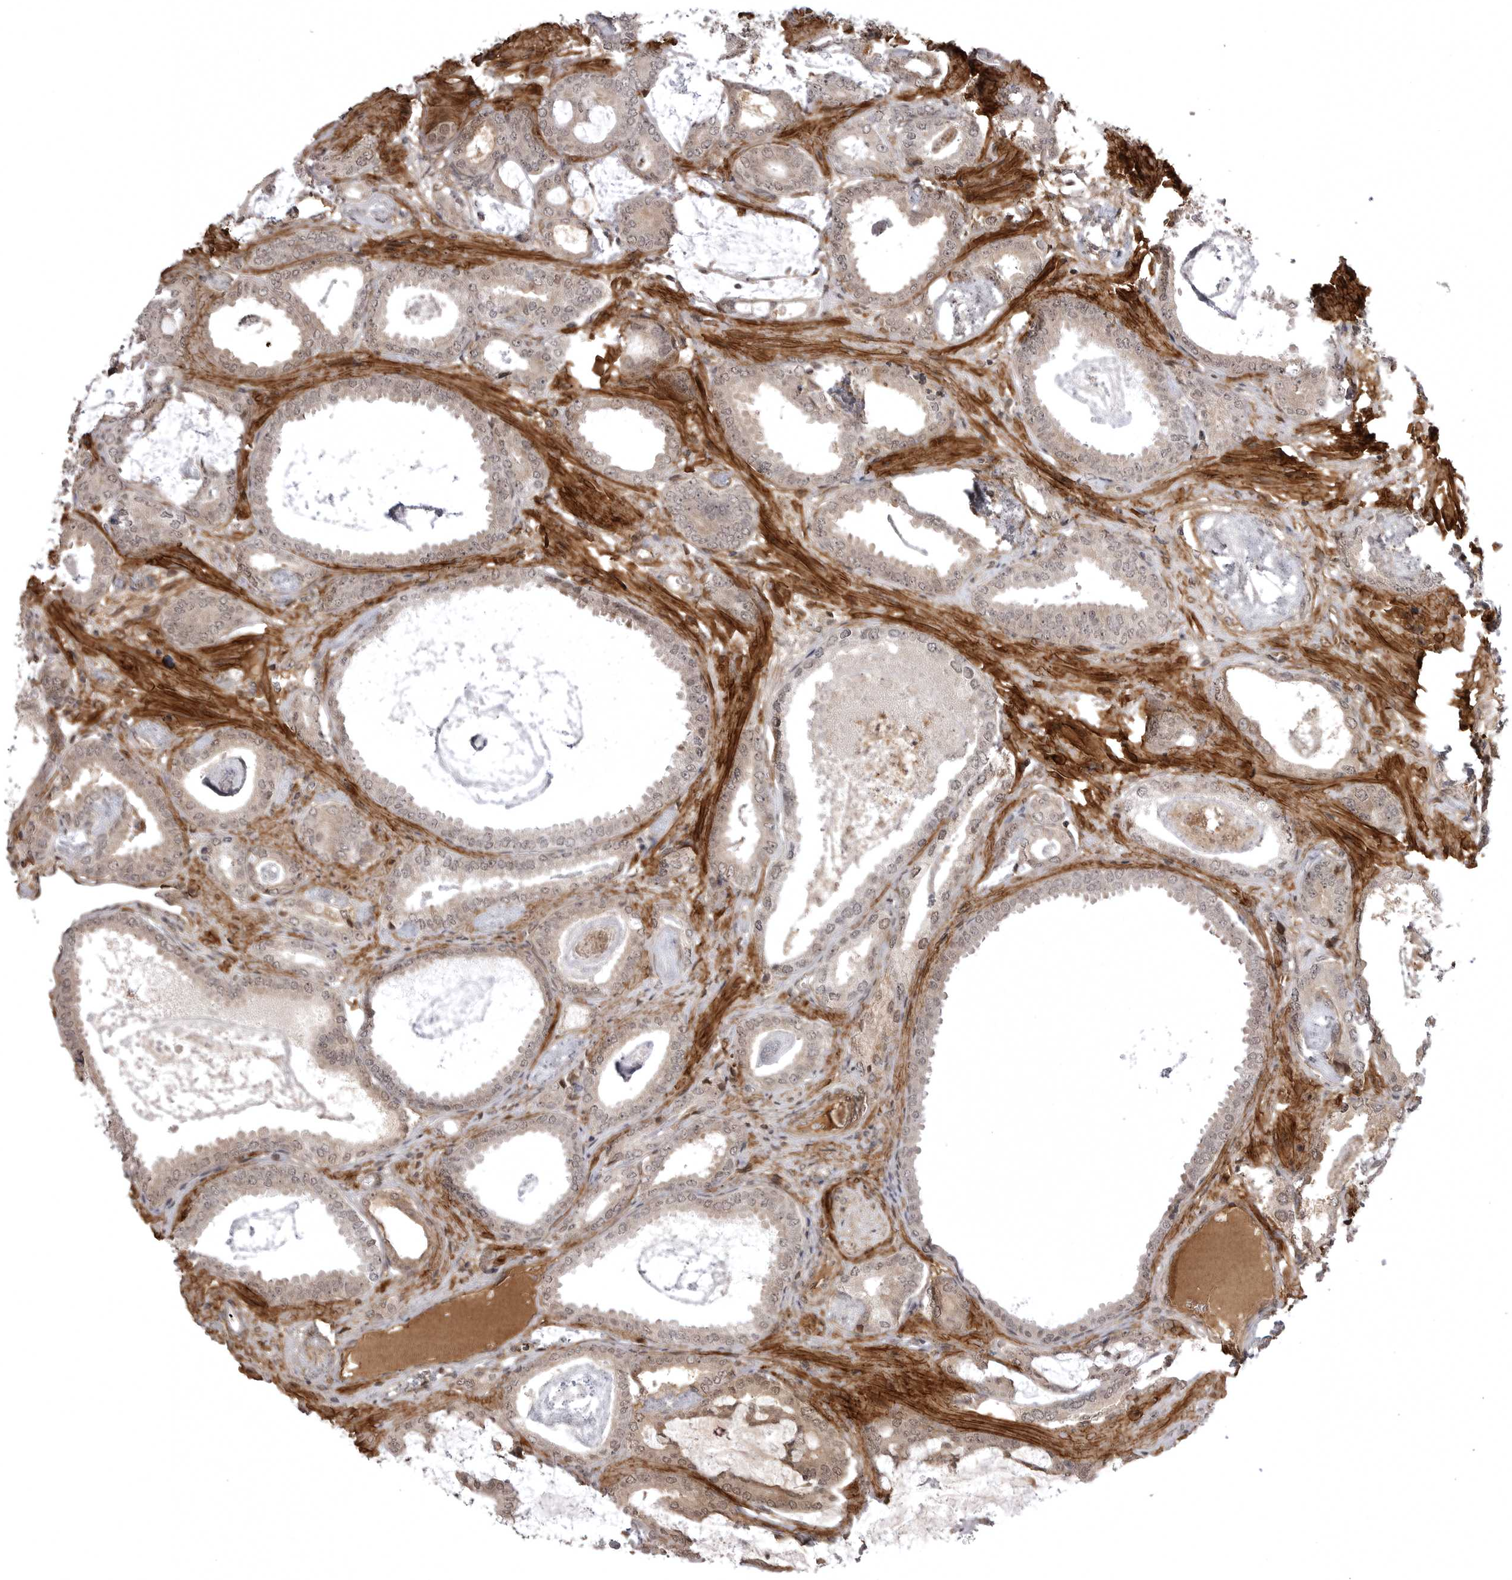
{"staining": {"intensity": "negative", "quantity": "none", "location": "none"}, "tissue": "prostate cancer", "cell_type": "Tumor cells", "image_type": "cancer", "snomed": [{"axis": "morphology", "description": "Adenocarcinoma, Low grade"}, {"axis": "topography", "description": "Prostate"}], "caption": "DAB (3,3'-diaminobenzidine) immunohistochemical staining of prostate cancer (adenocarcinoma (low-grade)) displays no significant positivity in tumor cells. (Immunohistochemistry (ihc), brightfield microscopy, high magnification).", "gene": "SORBS1", "patient": {"sex": "male", "age": 71}}